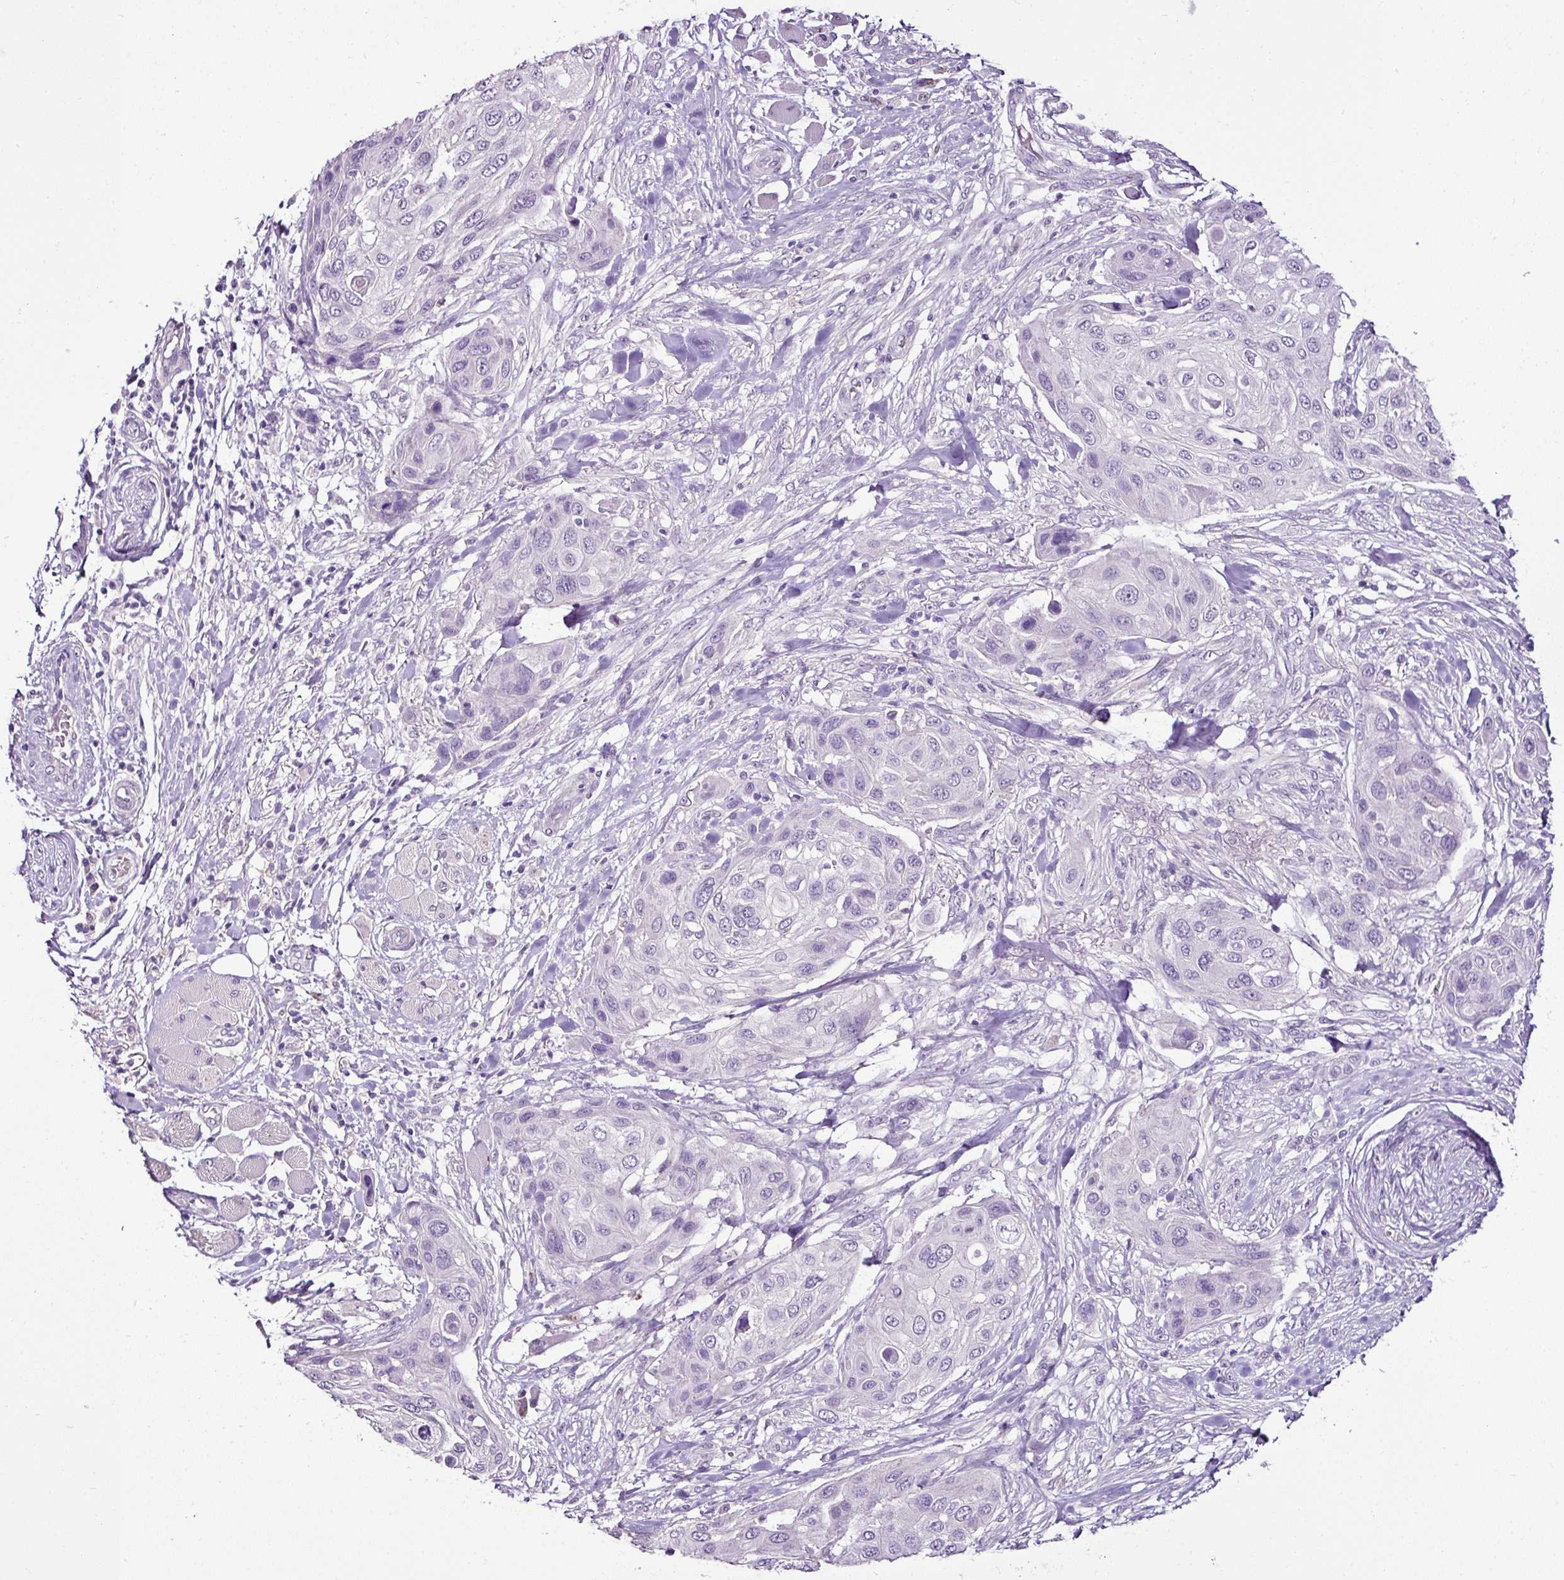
{"staining": {"intensity": "negative", "quantity": "none", "location": "none"}, "tissue": "skin cancer", "cell_type": "Tumor cells", "image_type": "cancer", "snomed": [{"axis": "morphology", "description": "Squamous cell carcinoma, NOS"}, {"axis": "topography", "description": "Skin"}], "caption": "Immunohistochemical staining of human skin cancer (squamous cell carcinoma) displays no significant staining in tumor cells. The staining was performed using DAB to visualize the protein expression in brown, while the nuclei were stained in blue with hematoxylin (Magnification: 20x).", "gene": "ESR1", "patient": {"sex": "female", "age": 87}}